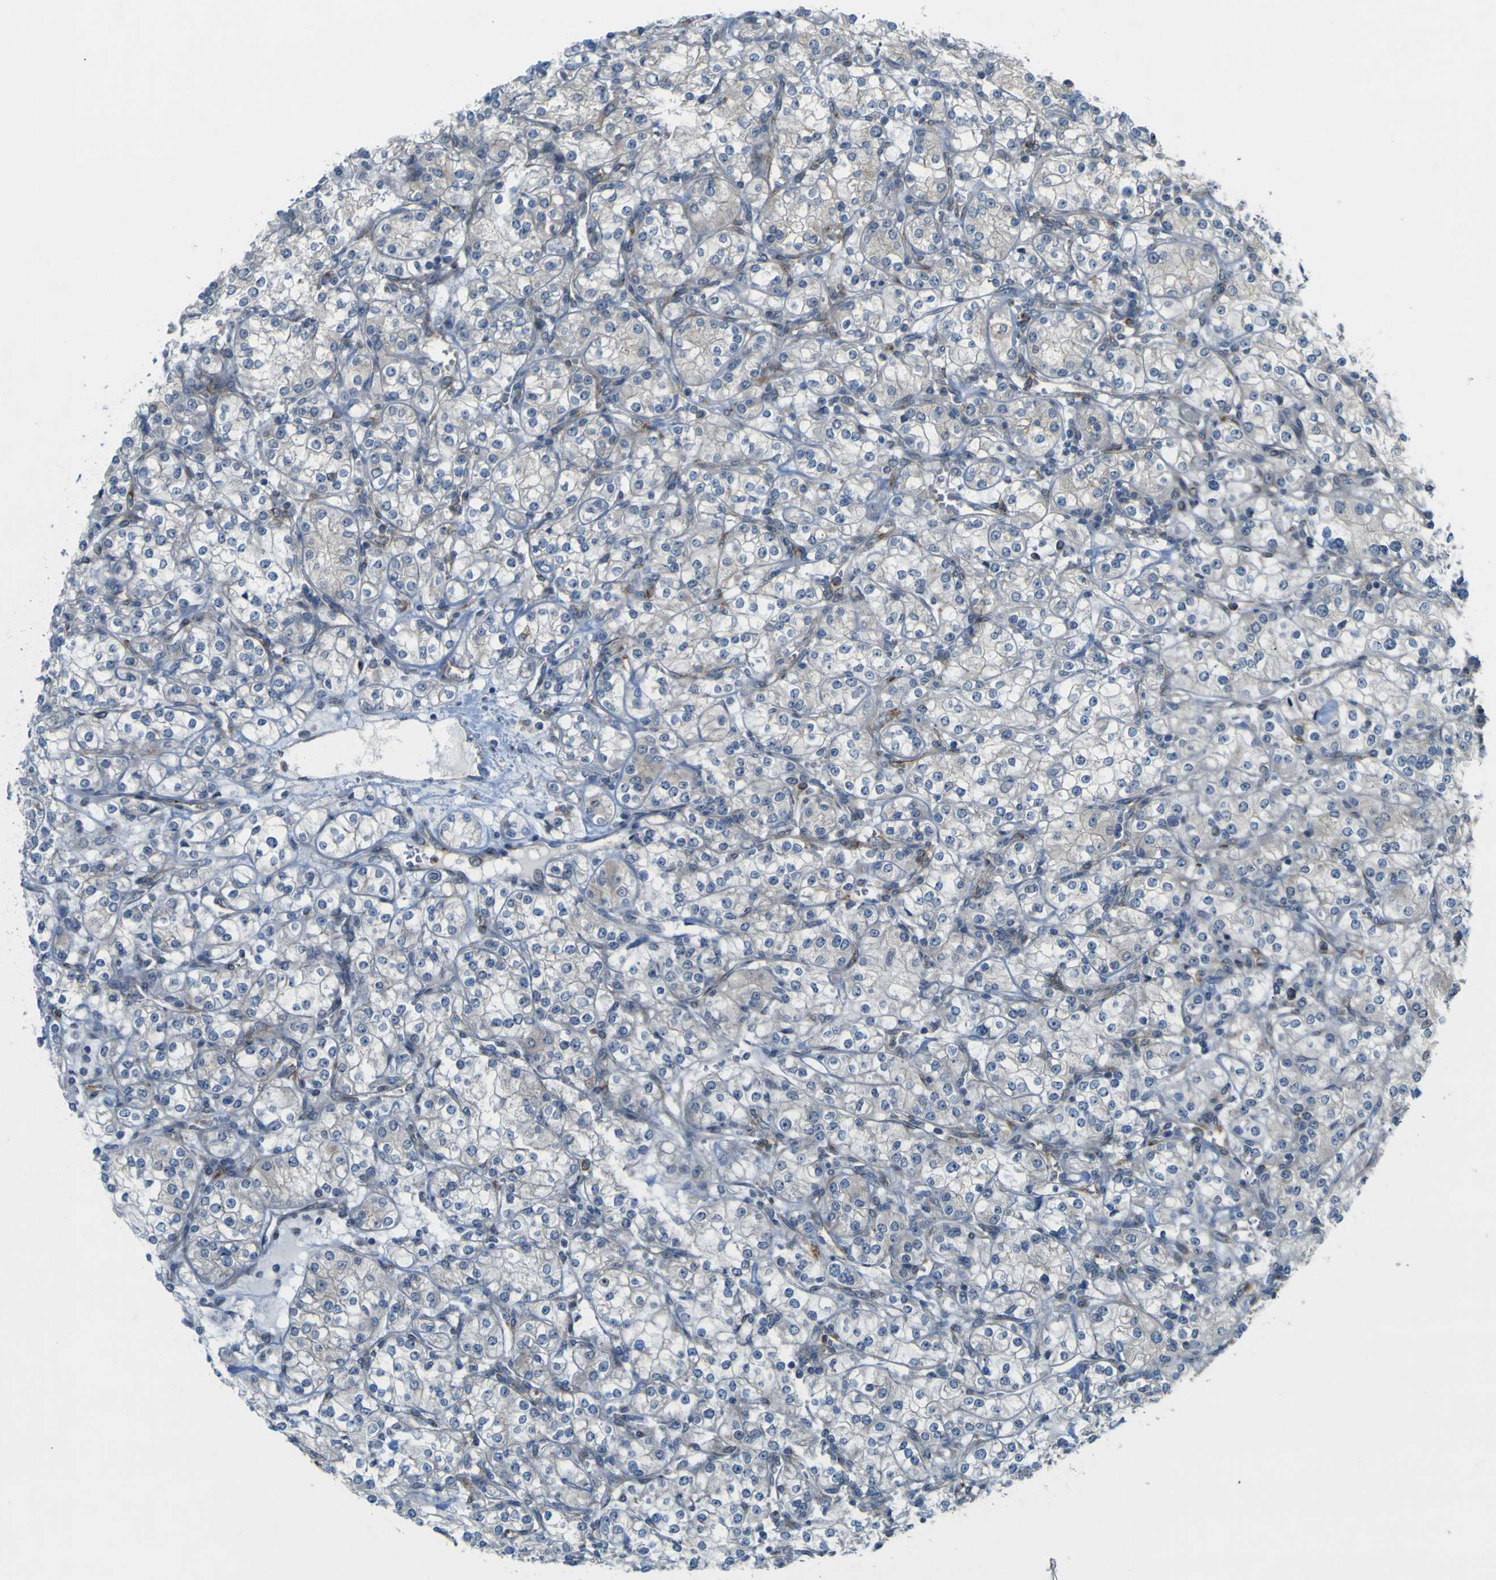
{"staining": {"intensity": "negative", "quantity": "none", "location": "none"}, "tissue": "renal cancer", "cell_type": "Tumor cells", "image_type": "cancer", "snomed": [{"axis": "morphology", "description": "Adenocarcinoma, NOS"}, {"axis": "topography", "description": "Kidney"}], "caption": "DAB immunohistochemical staining of renal adenocarcinoma displays no significant expression in tumor cells.", "gene": "IGF2R", "patient": {"sex": "male", "age": 77}}